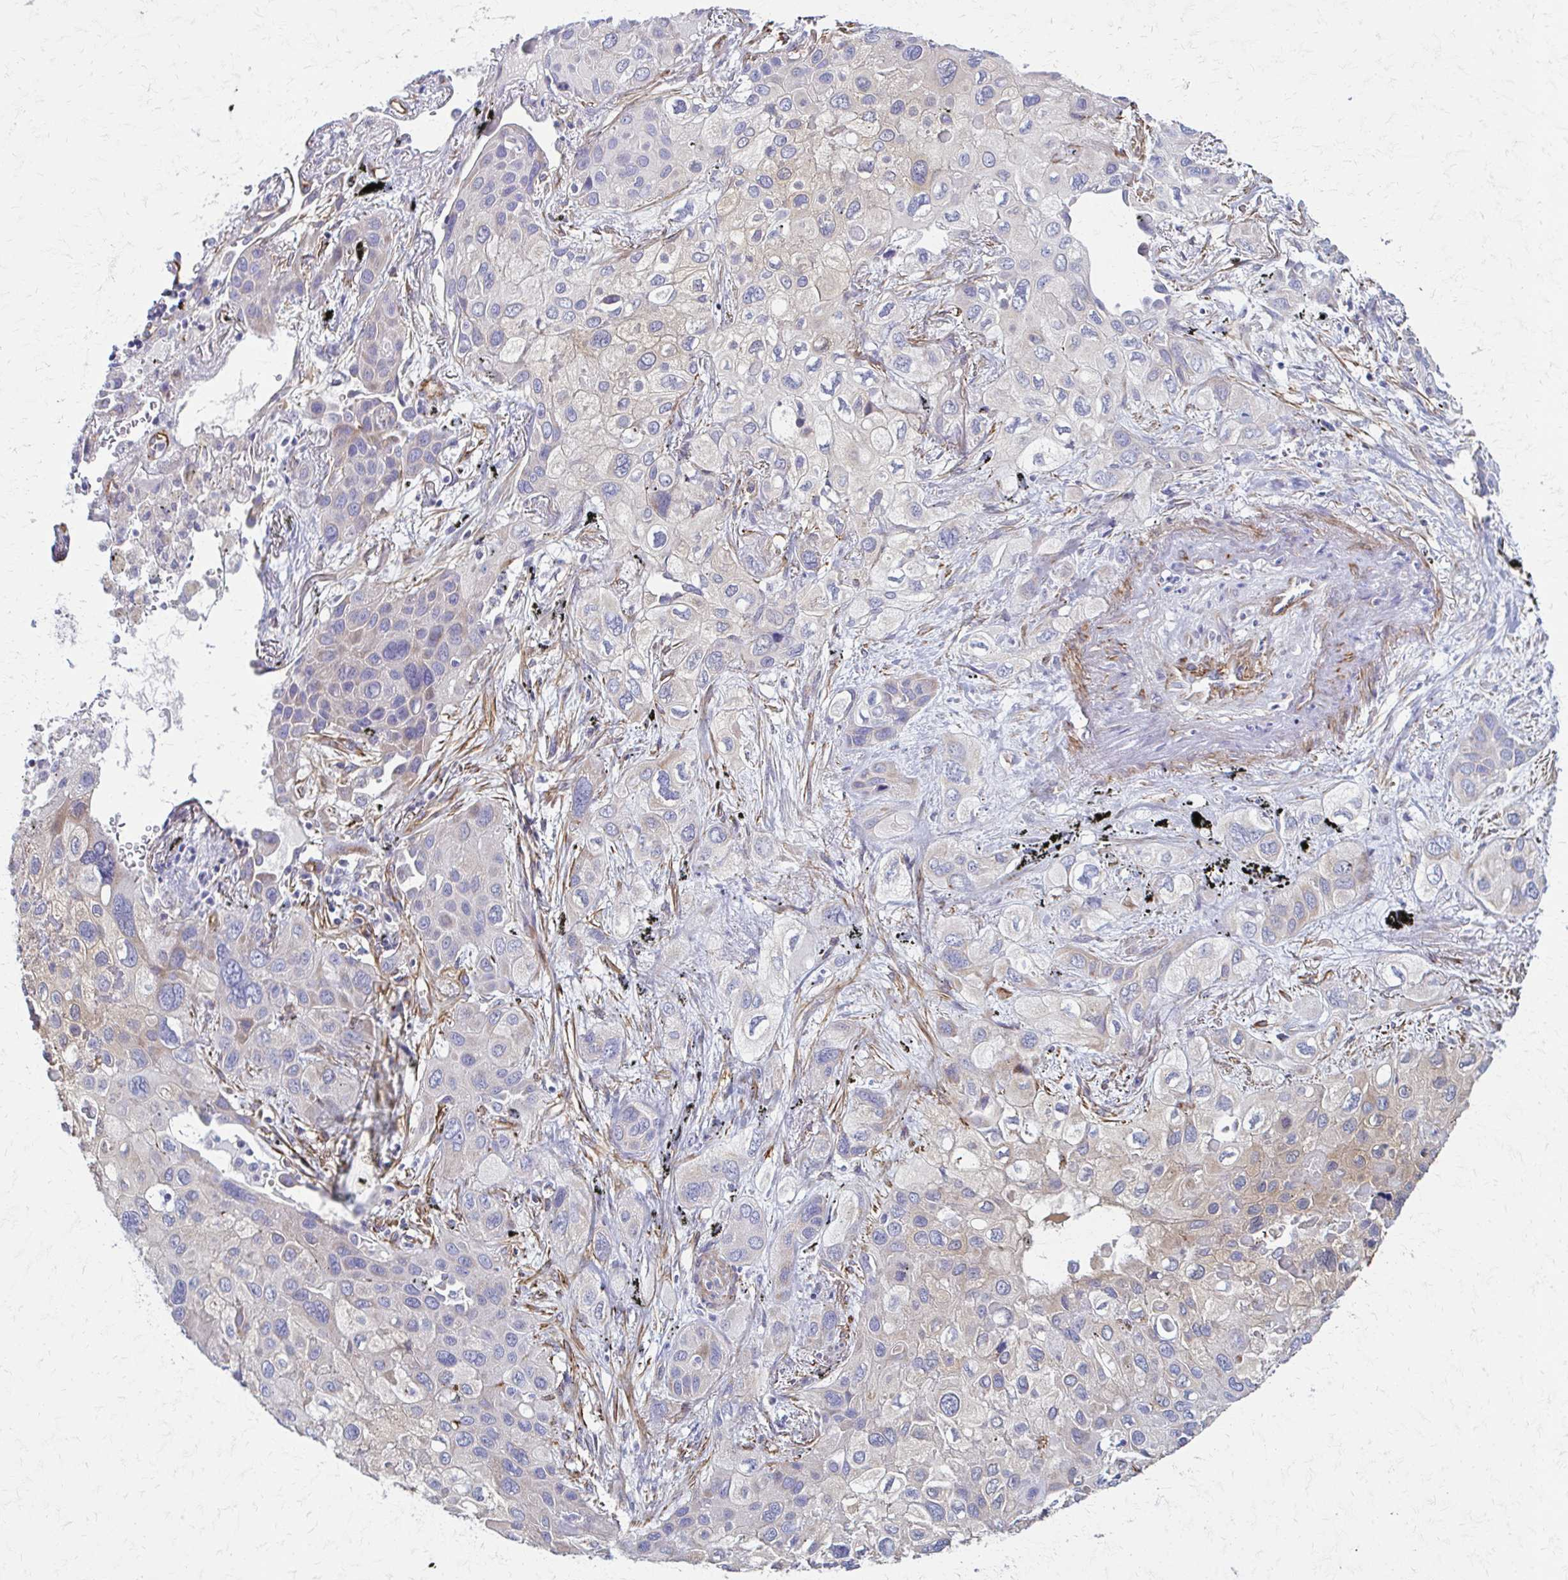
{"staining": {"intensity": "negative", "quantity": "none", "location": "none"}, "tissue": "lung cancer", "cell_type": "Tumor cells", "image_type": "cancer", "snomed": [{"axis": "morphology", "description": "Squamous cell carcinoma, NOS"}, {"axis": "morphology", "description": "Squamous cell carcinoma, metastatic, NOS"}, {"axis": "topography", "description": "Lung"}], "caption": "Photomicrograph shows no protein staining in tumor cells of metastatic squamous cell carcinoma (lung) tissue.", "gene": "TIMMDC1", "patient": {"sex": "male", "age": 59}}